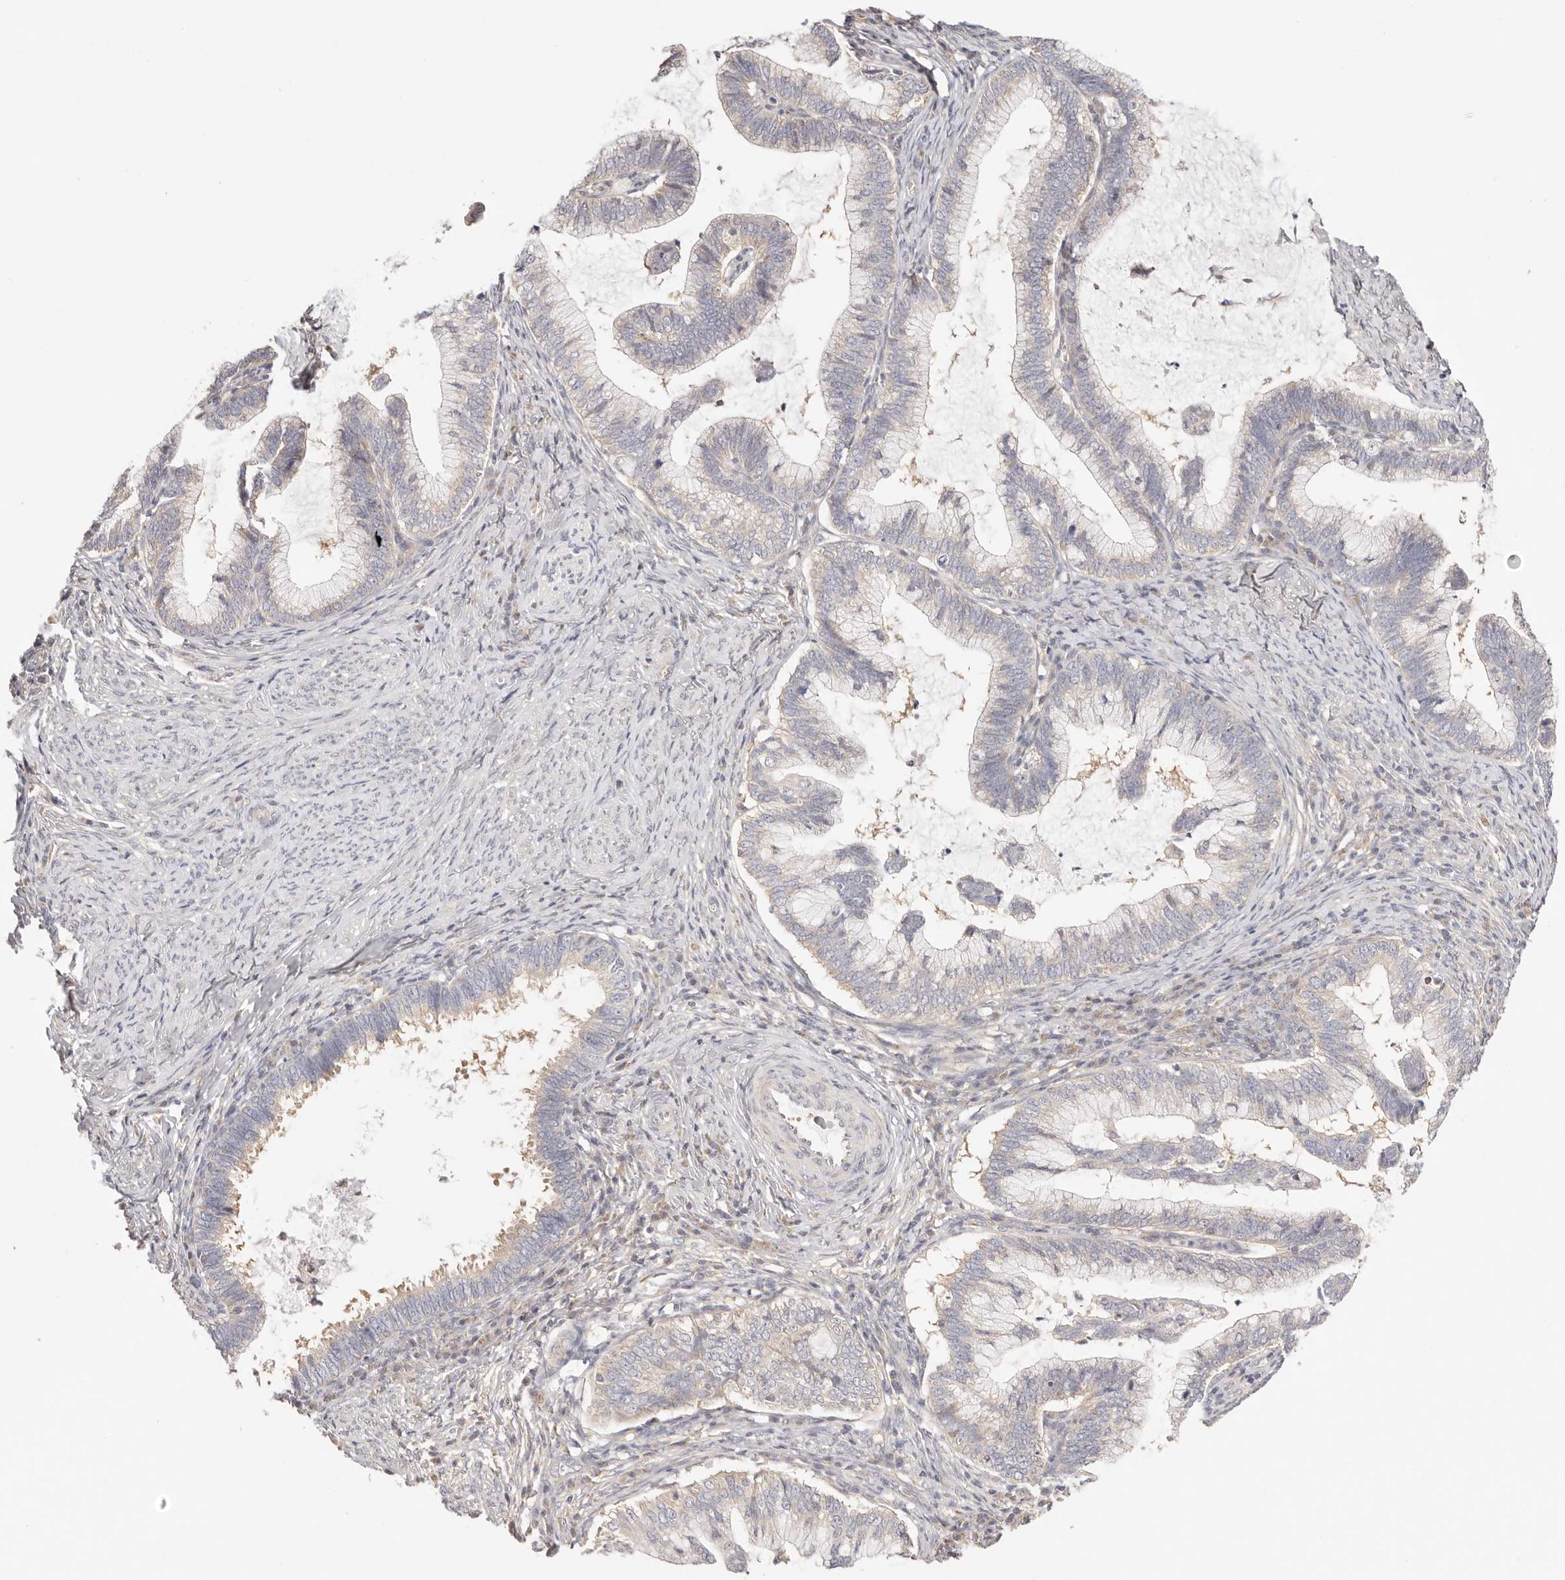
{"staining": {"intensity": "negative", "quantity": "none", "location": "none"}, "tissue": "cervical cancer", "cell_type": "Tumor cells", "image_type": "cancer", "snomed": [{"axis": "morphology", "description": "Adenocarcinoma, NOS"}, {"axis": "topography", "description": "Cervix"}], "caption": "There is no significant expression in tumor cells of adenocarcinoma (cervical). (DAB (3,3'-diaminobenzidine) IHC with hematoxylin counter stain).", "gene": "KCMF1", "patient": {"sex": "female", "age": 36}}